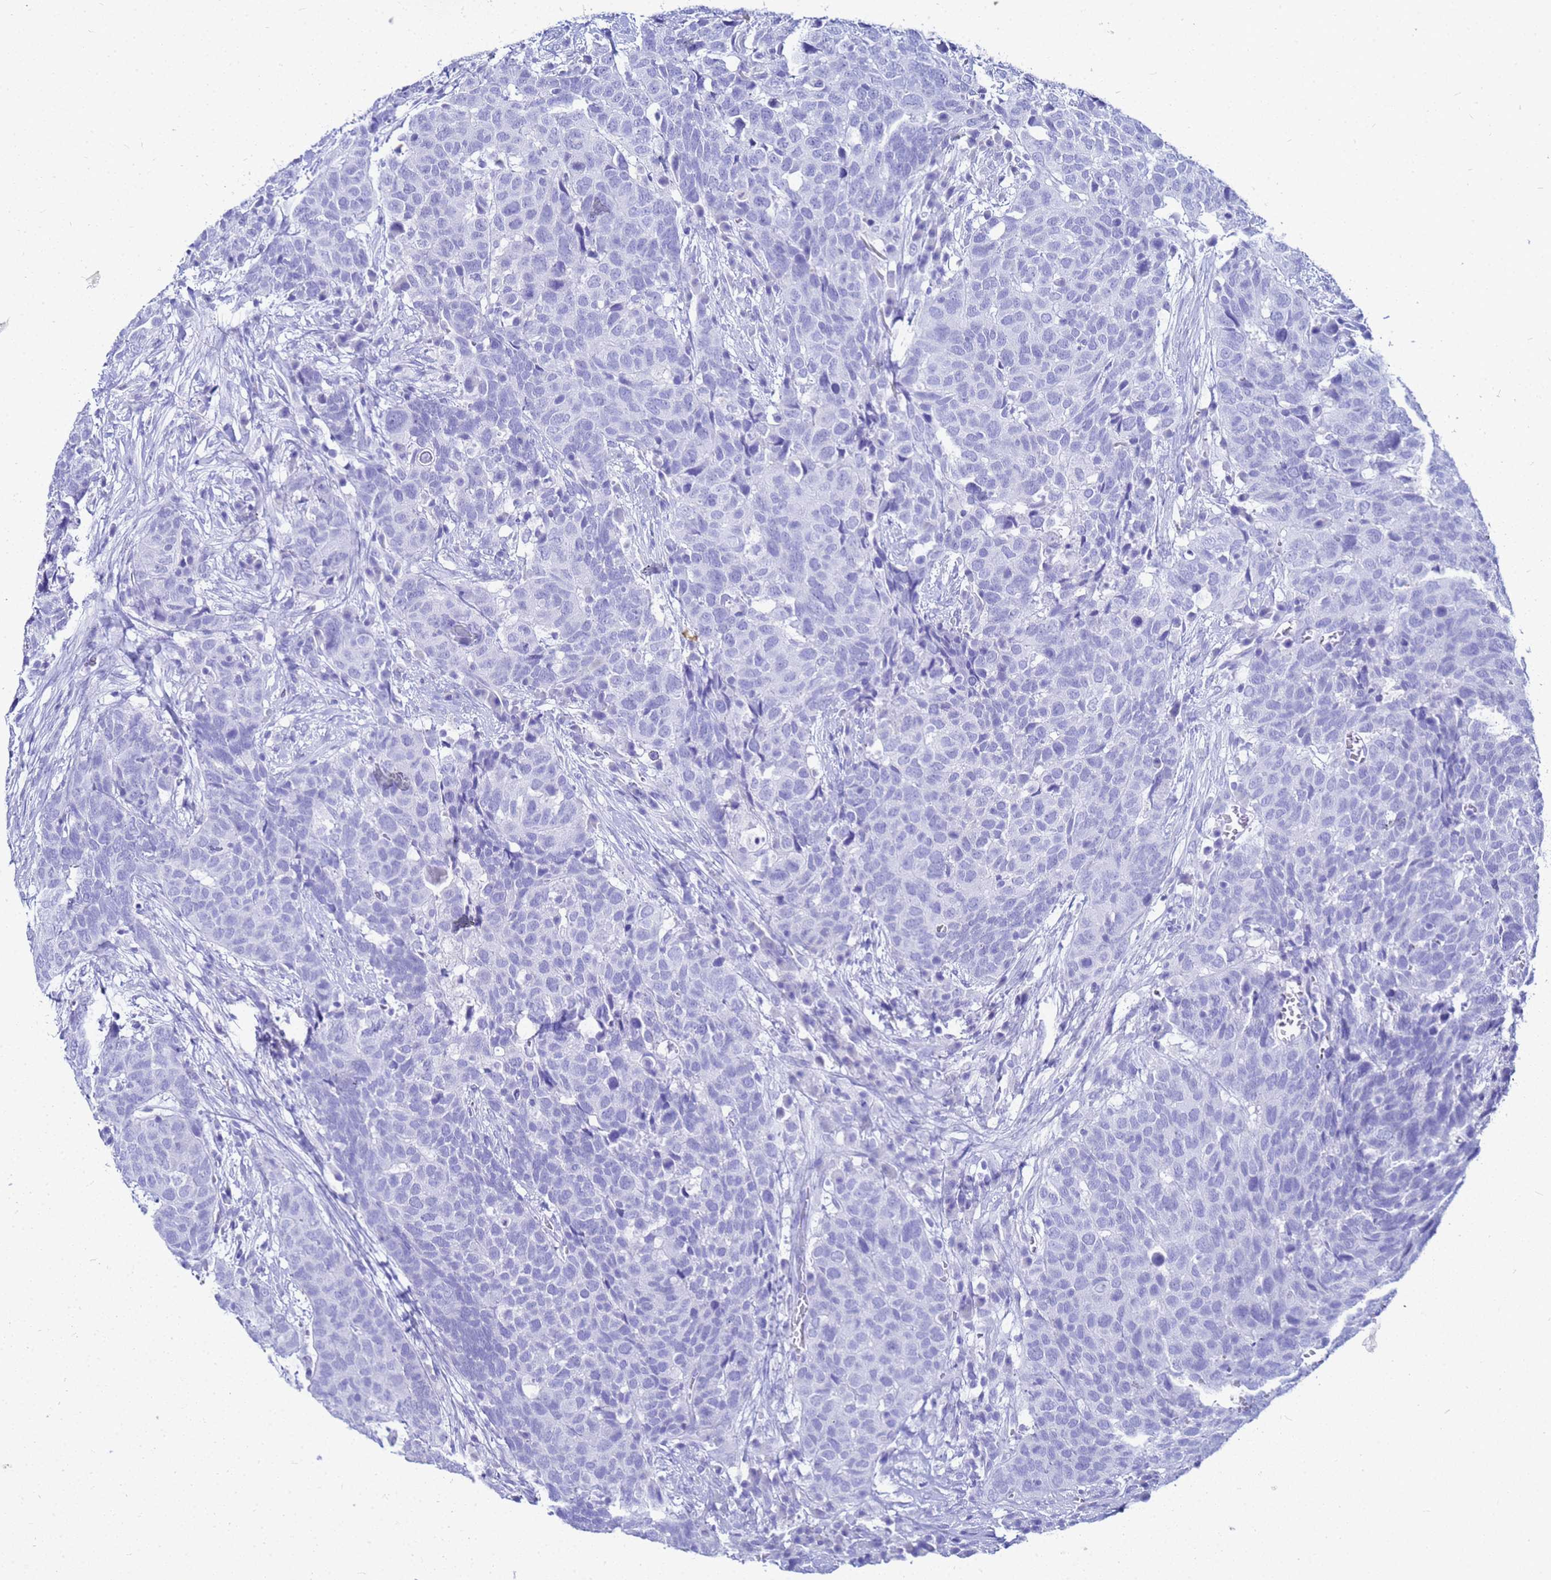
{"staining": {"intensity": "negative", "quantity": "none", "location": "none"}, "tissue": "head and neck cancer", "cell_type": "Tumor cells", "image_type": "cancer", "snomed": [{"axis": "morphology", "description": "Squamous cell carcinoma, NOS"}, {"axis": "topography", "description": "Head-Neck"}], "caption": "Immunohistochemistry (IHC) micrograph of head and neck squamous cell carcinoma stained for a protein (brown), which exhibits no staining in tumor cells.", "gene": "CKB", "patient": {"sex": "male", "age": 66}}